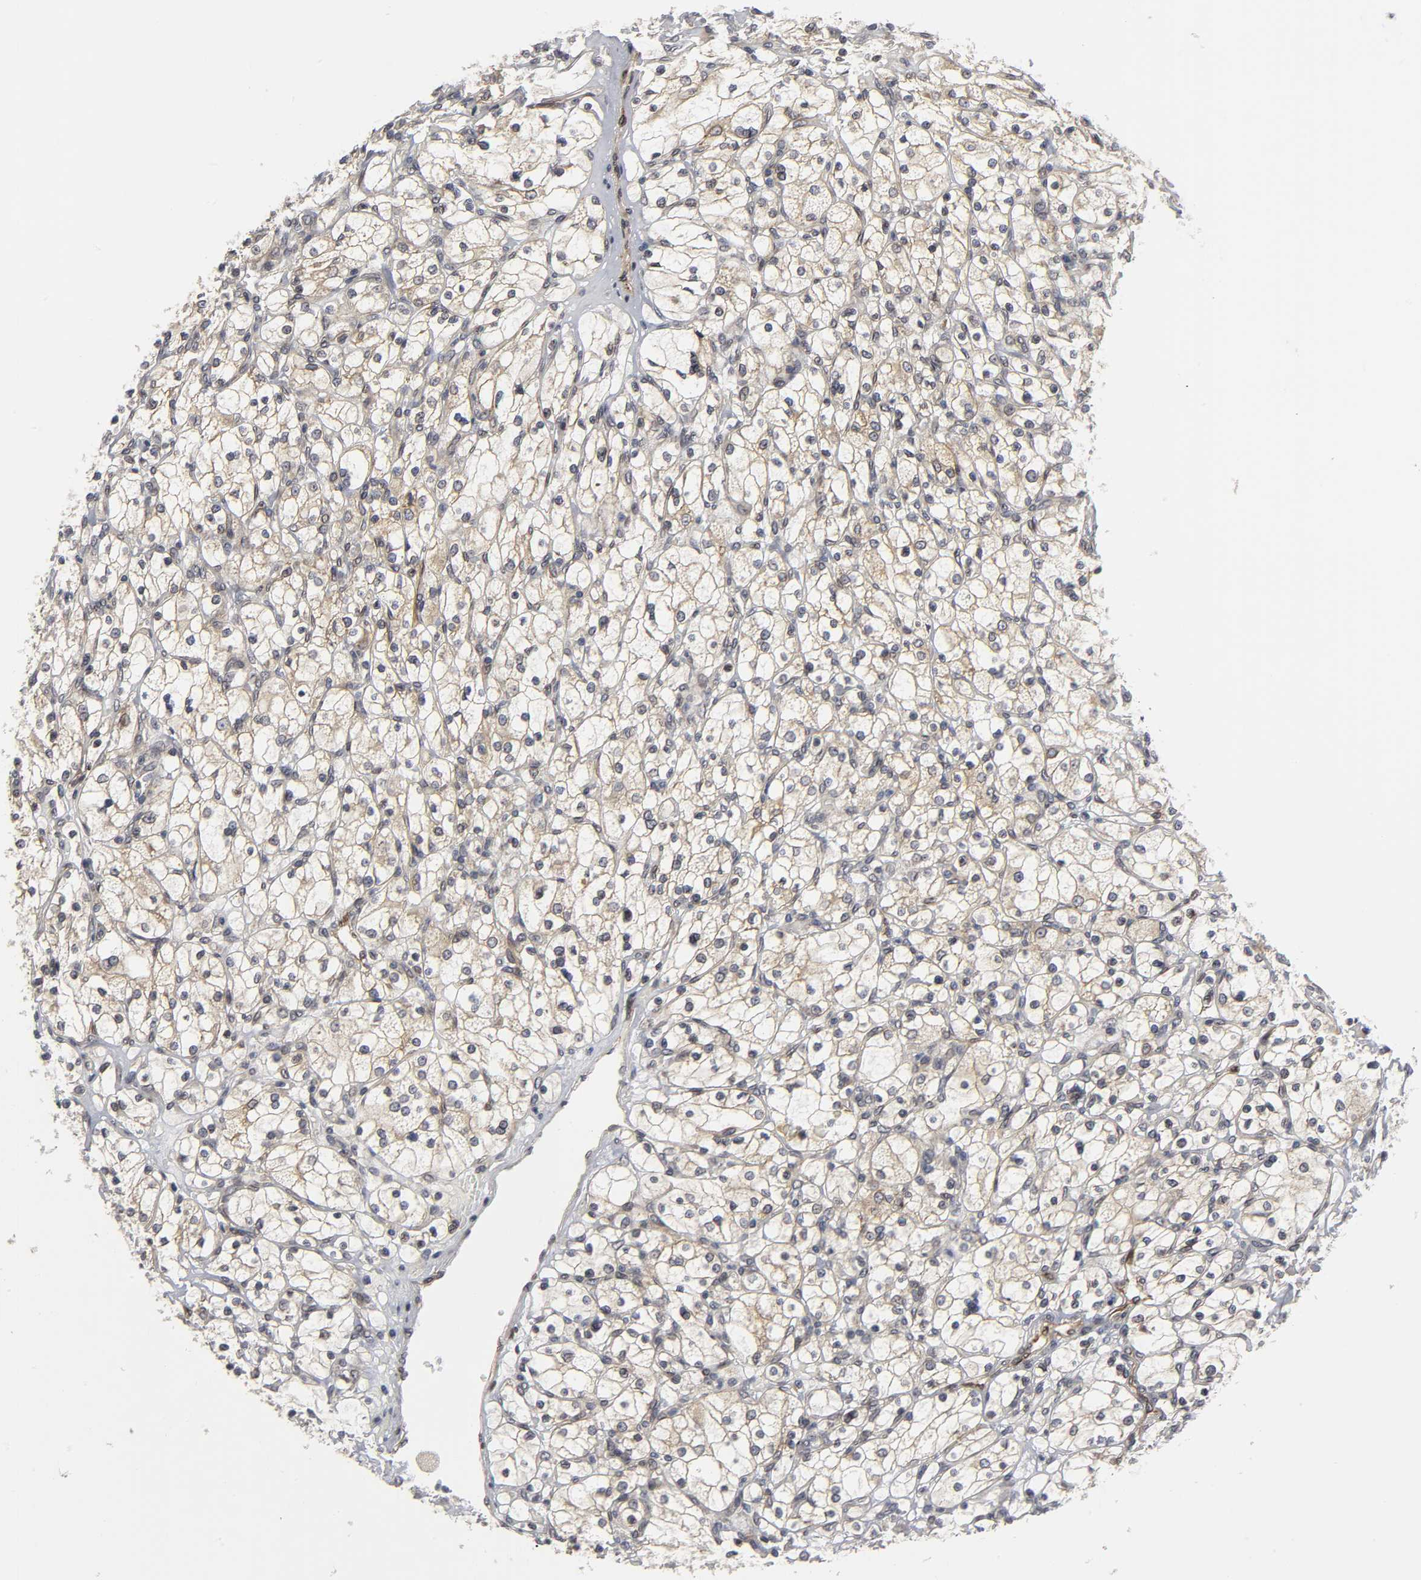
{"staining": {"intensity": "weak", "quantity": "<25%", "location": "cytoplasmic/membranous"}, "tissue": "renal cancer", "cell_type": "Tumor cells", "image_type": "cancer", "snomed": [{"axis": "morphology", "description": "Adenocarcinoma, NOS"}, {"axis": "topography", "description": "Kidney"}], "caption": "There is no significant expression in tumor cells of renal adenocarcinoma. Nuclei are stained in blue.", "gene": "ASB6", "patient": {"sex": "female", "age": 83}}